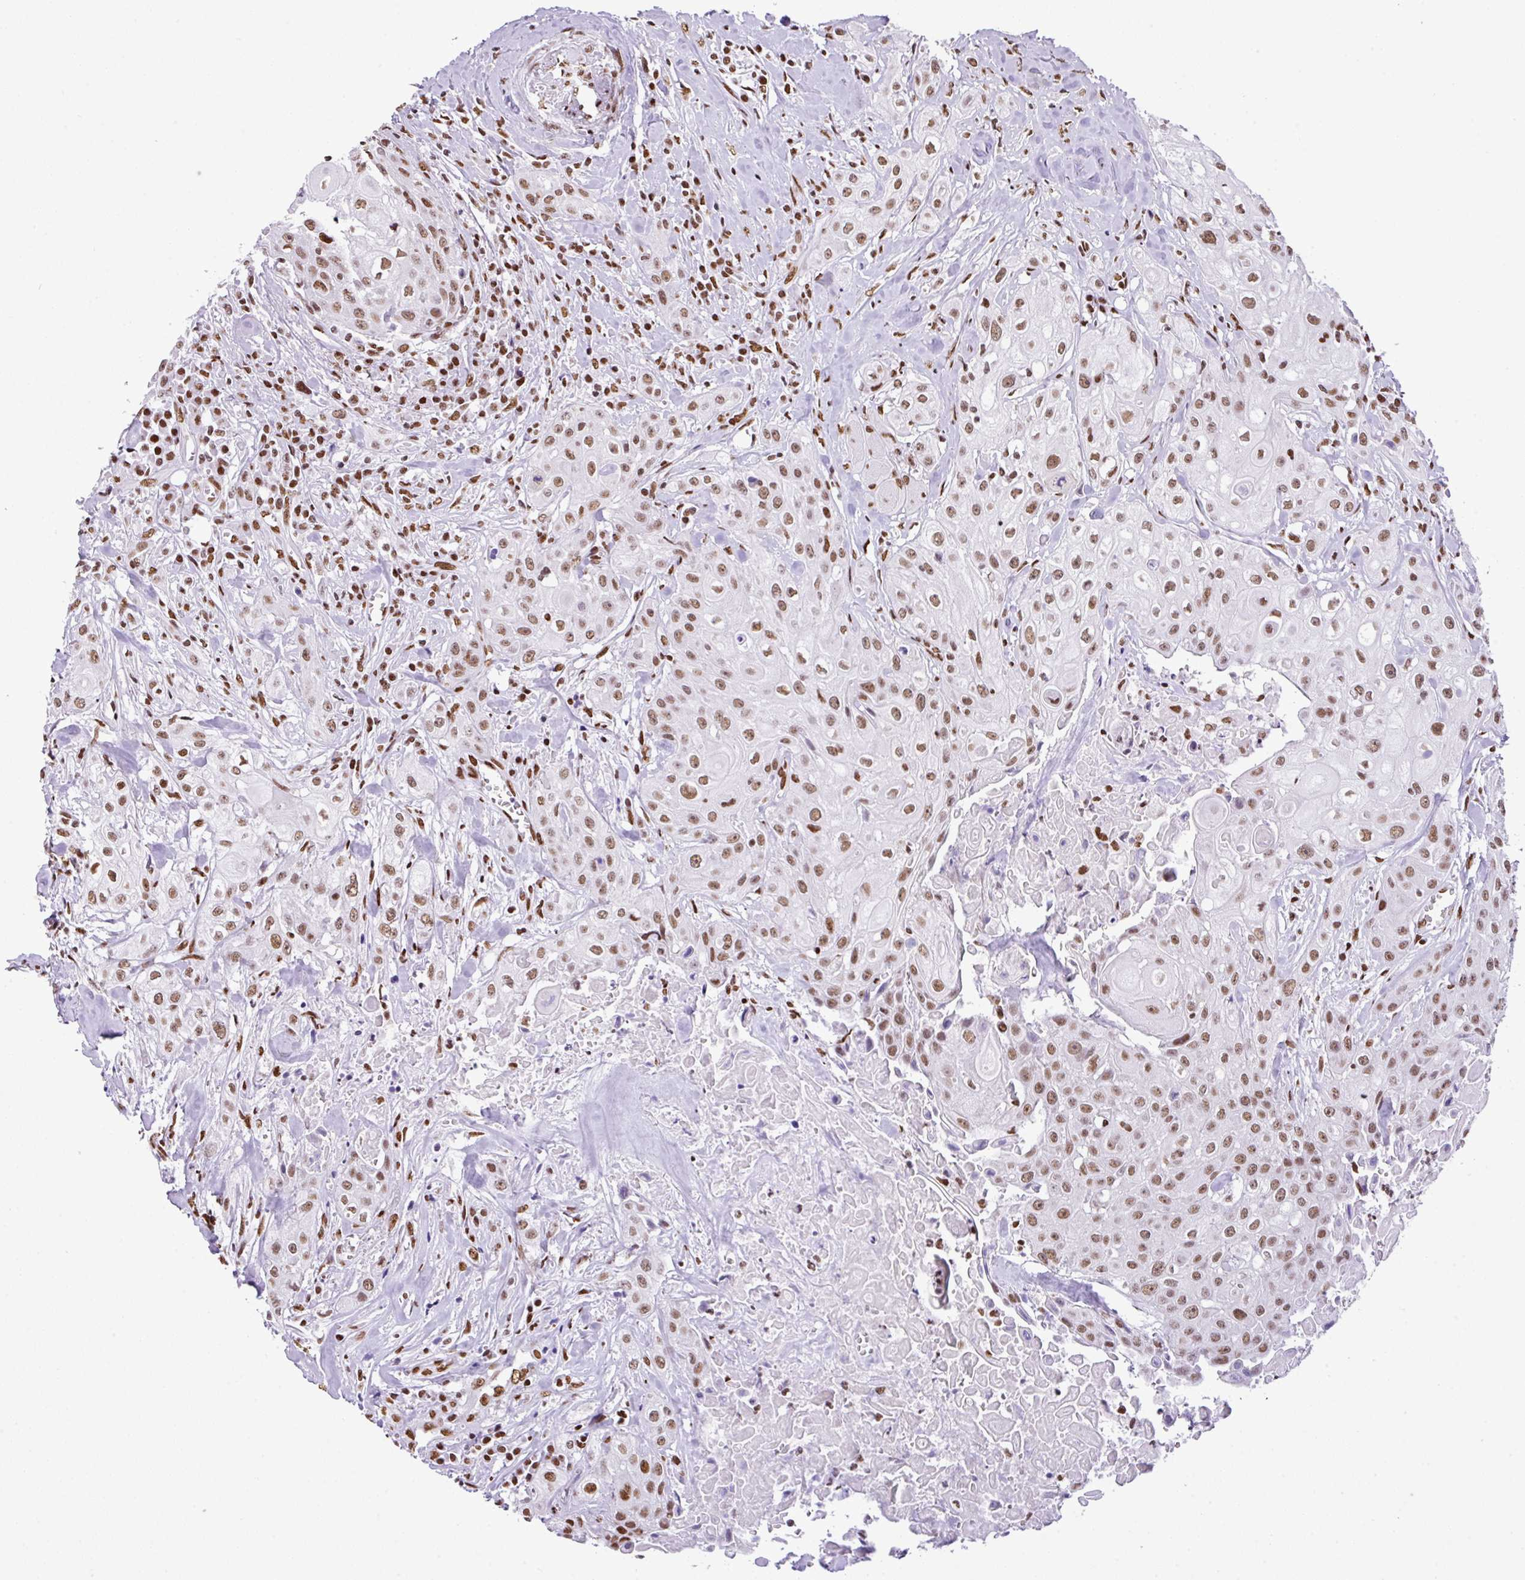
{"staining": {"intensity": "moderate", "quantity": ">75%", "location": "nuclear"}, "tissue": "head and neck cancer", "cell_type": "Tumor cells", "image_type": "cancer", "snomed": [{"axis": "morphology", "description": "Squamous cell carcinoma, NOS"}, {"axis": "topography", "description": "Oral tissue"}, {"axis": "topography", "description": "Head-Neck"}], "caption": "There is medium levels of moderate nuclear positivity in tumor cells of head and neck cancer, as demonstrated by immunohistochemical staining (brown color).", "gene": "RARG", "patient": {"sex": "female", "age": 82}}